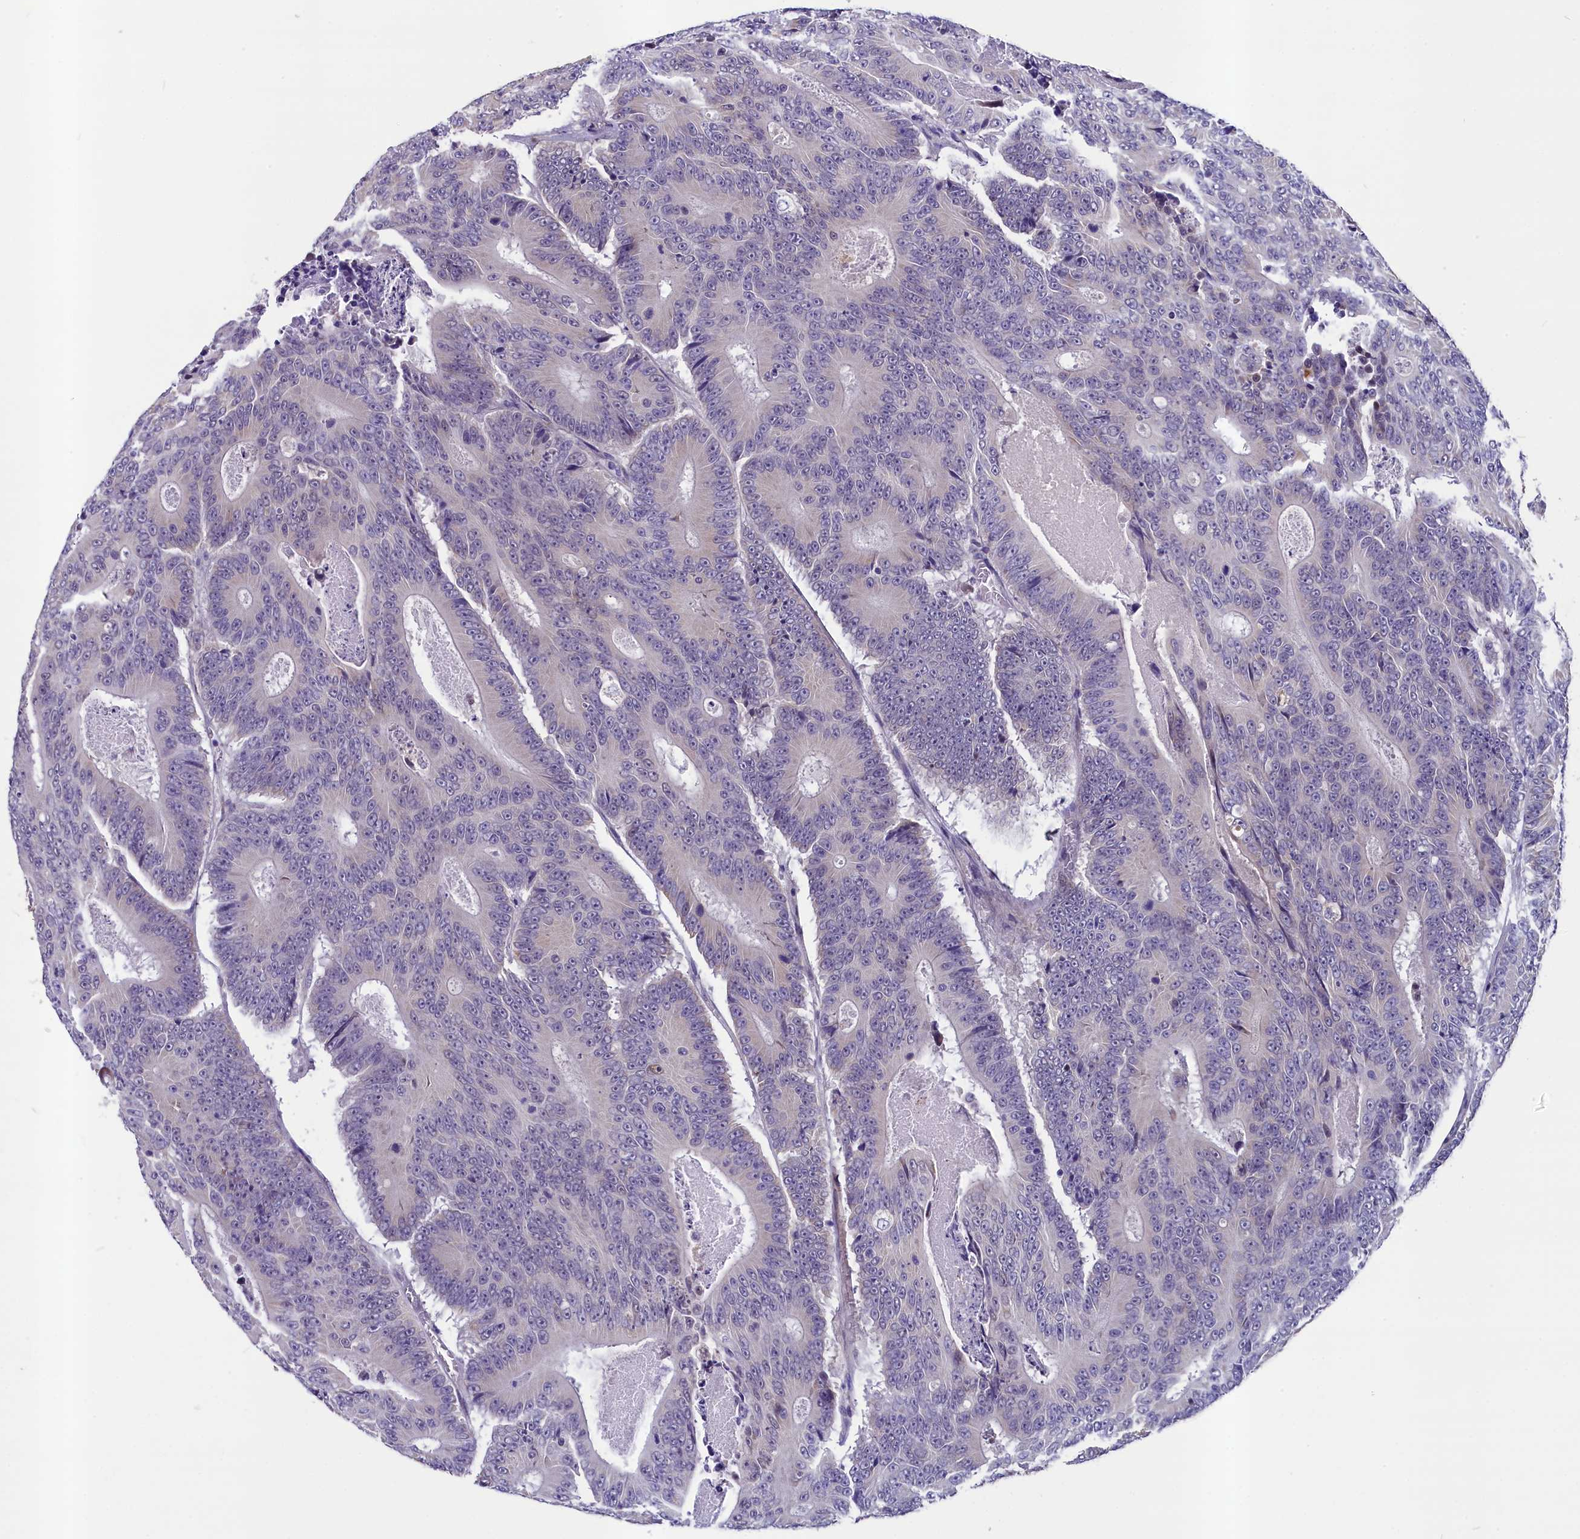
{"staining": {"intensity": "negative", "quantity": "none", "location": "none"}, "tissue": "colorectal cancer", "cell_type": "Tumor cells", "image_type": "cancer", "snomed": [{"axis": "morphology", "description": "Adenocarcinoma, NOS"}, {"axis": "topography", "description": "Colon"}], "caption": "An image of human colorectal adenocarcinoma is negative for staining in tumor cells.", "gene": "SCD5", "patient": {"sex": "male", "age": 83}}